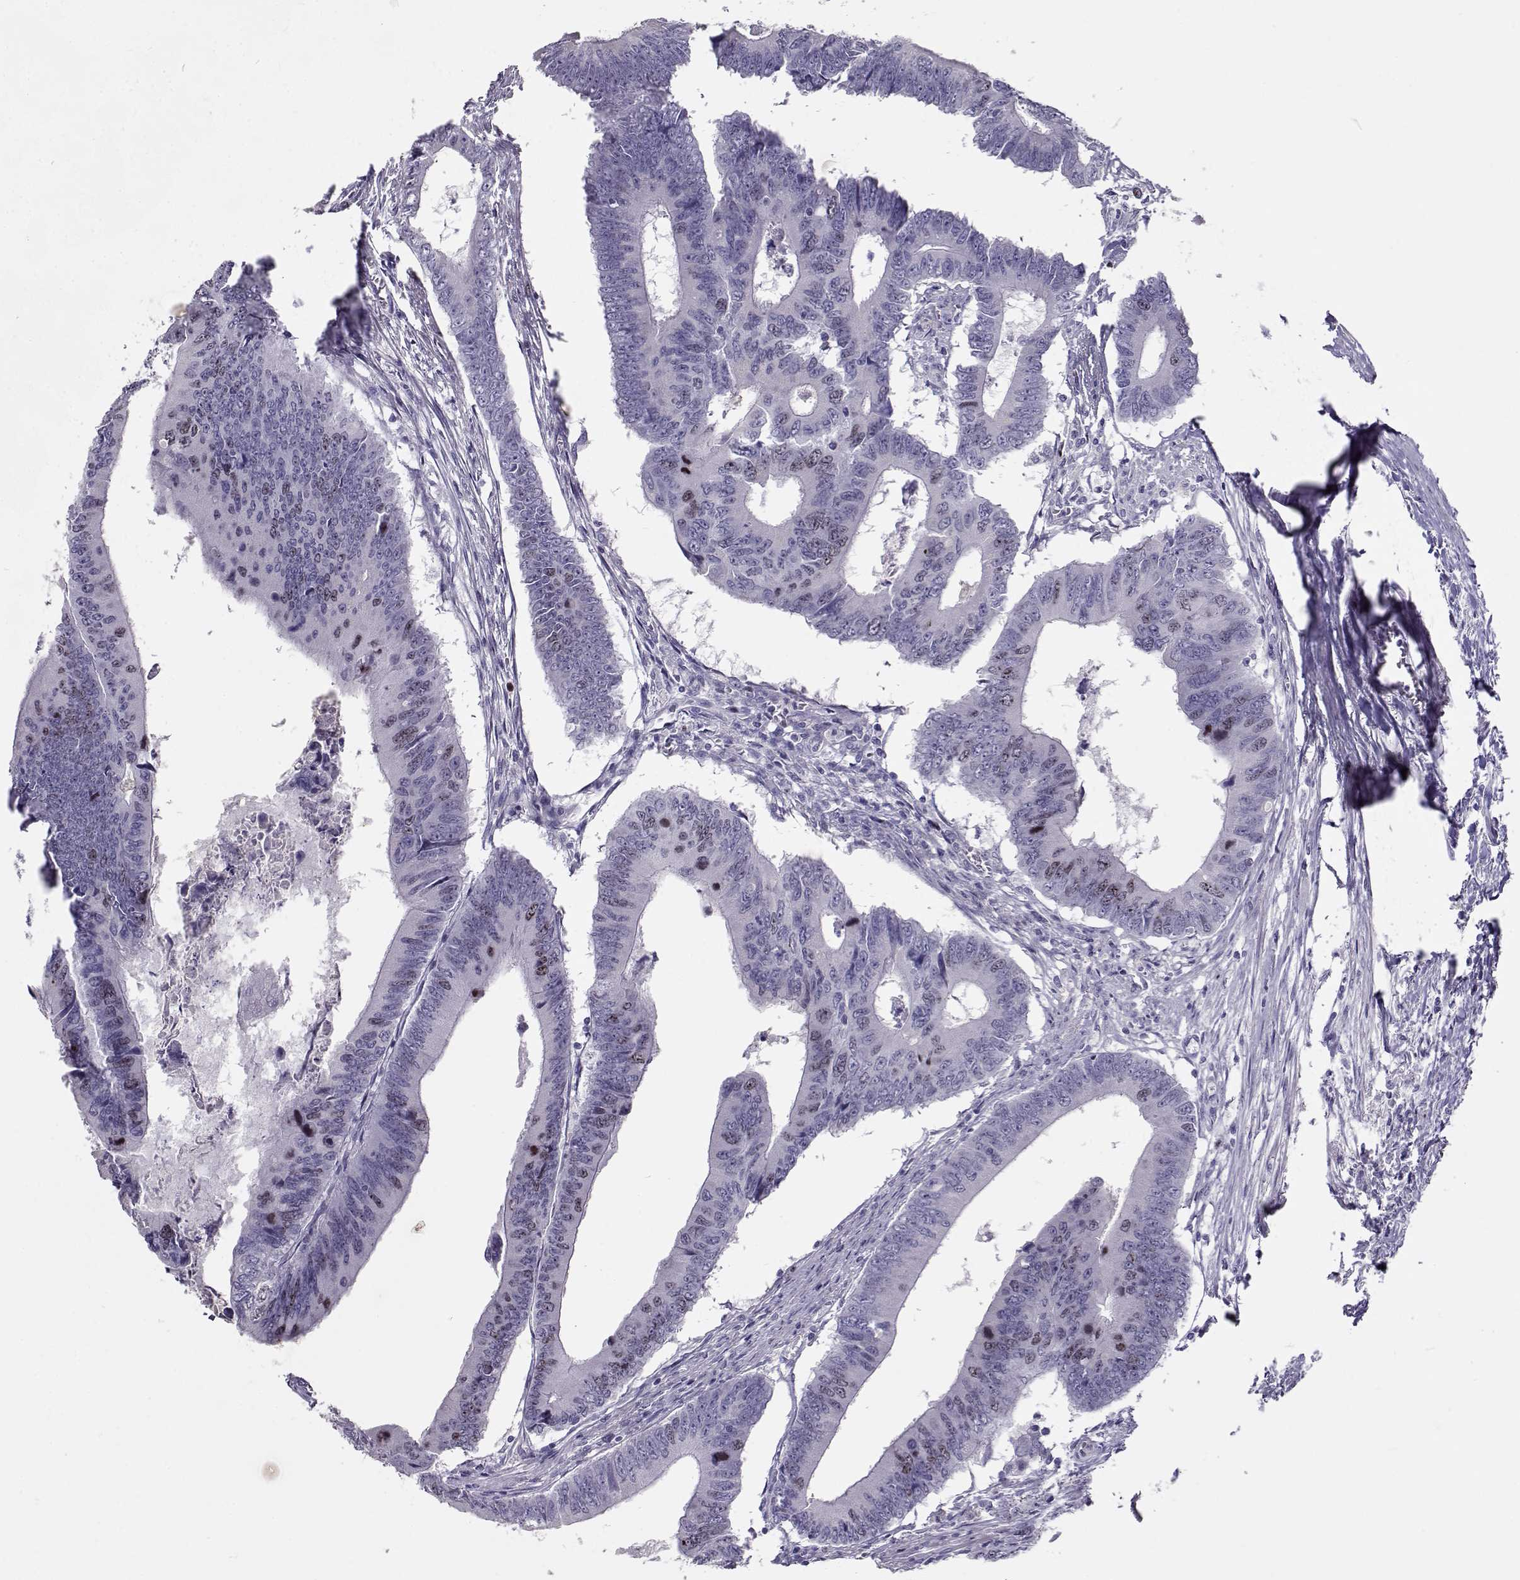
{"staining": {"intensity": "weak", "quantity": "<25%", "location": "nuclear"}, "tissue": "colorectal cancer", "cell_type": "Tumor cells", "image_type": "cancer", "snomed": [{"axis": "morphology", "description": "Adenocarcinoma, NOS"}, {"axis": "topography", "description": "Colon"}], "caption": "There is no significant staining in tumor cells of colorectal cancer (adenocarcinoma). (Immunohistochemistry (ihc), brightfield microscopy, high magnification).", "gene": "NPW", "patient": {"sex": "male", "age": 53}}